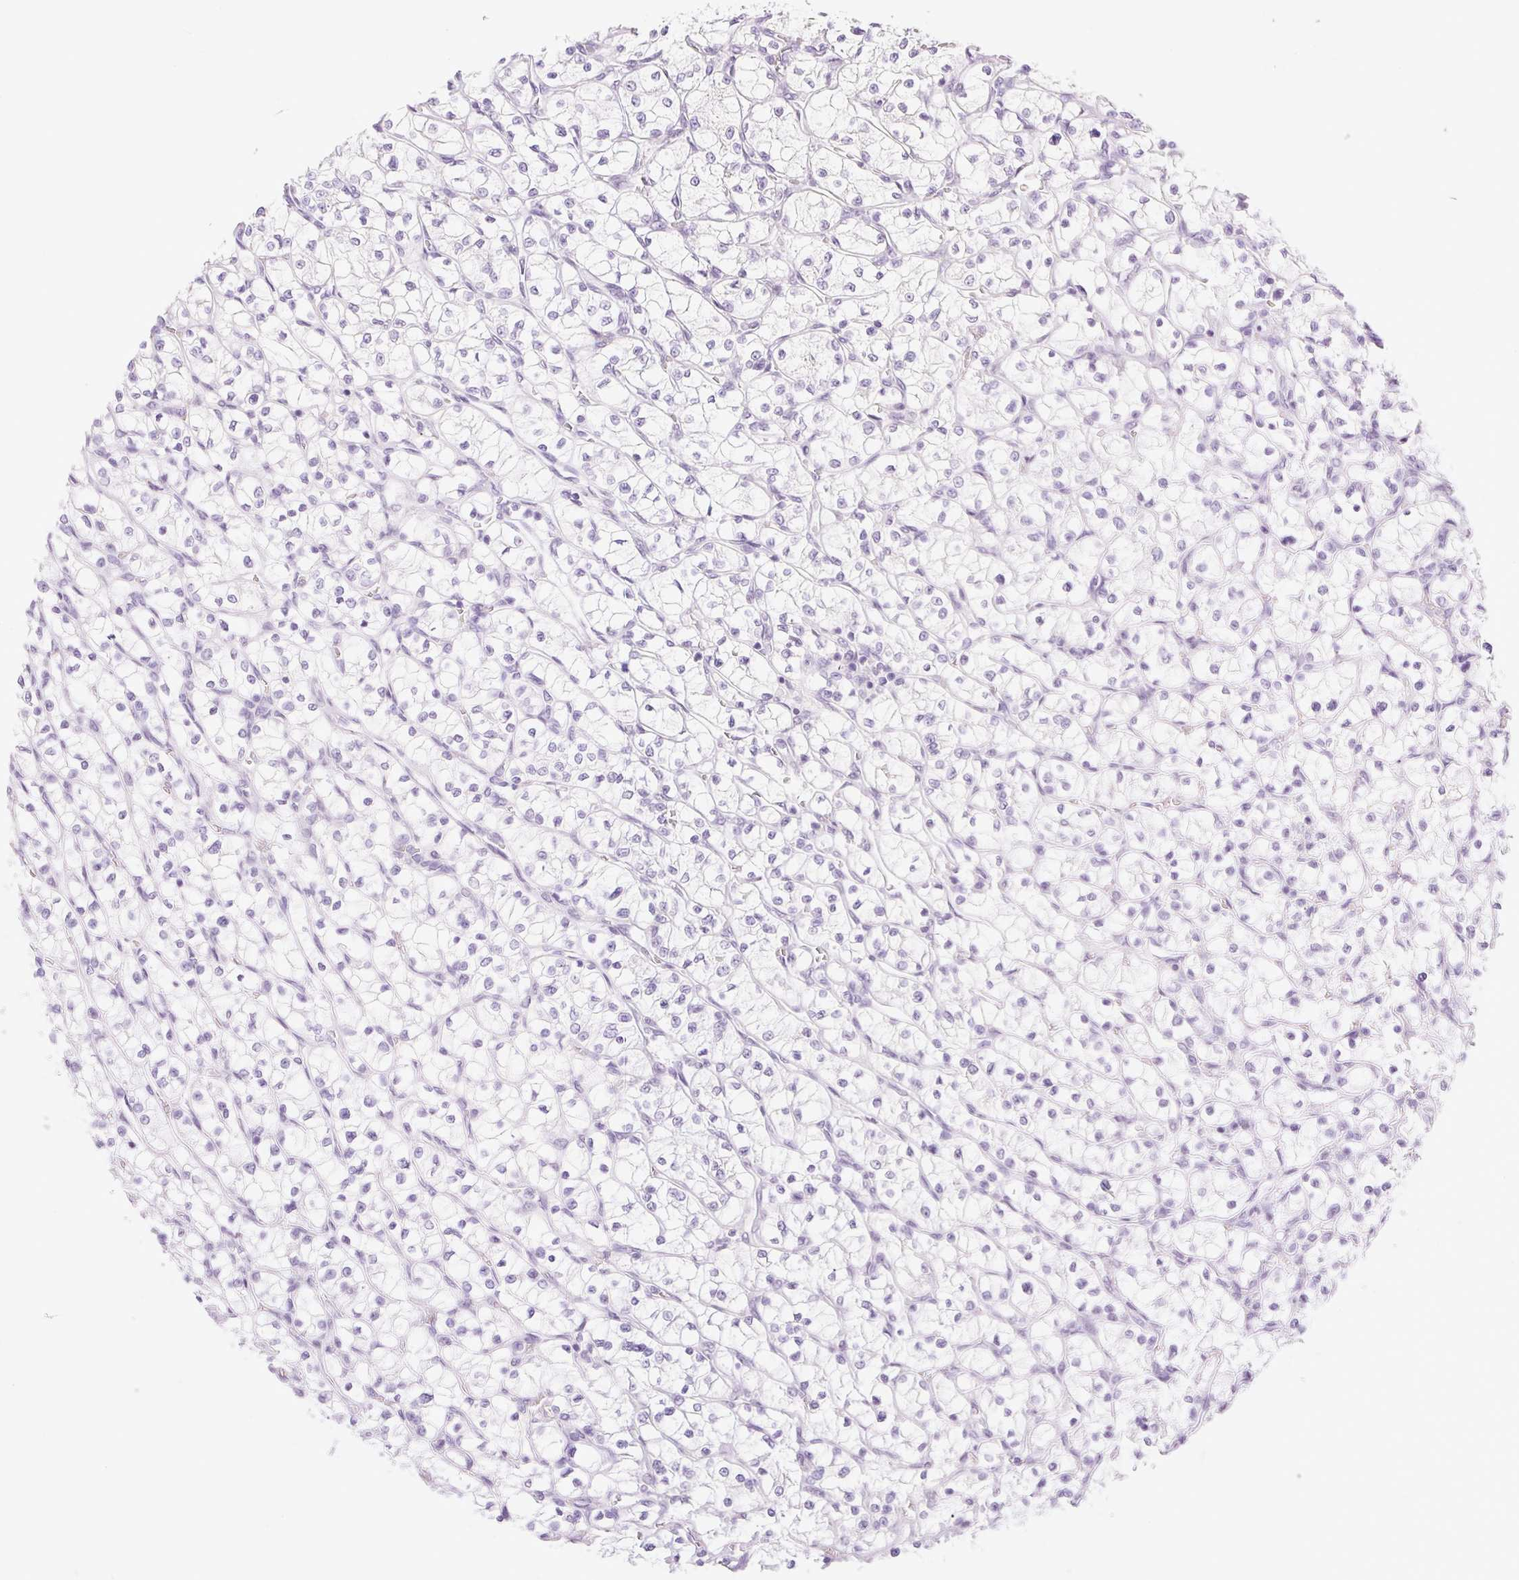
{"staining": {"intensity": "negative", "quantity": "none", "location": "none"}, "tissue": "renal cancer", "cell_type": "Tumor cells", "image_type": "cancer", "snomed": [{"axis": "morphology", "description": "Adenocarcinoma, NOS"}, {"axis": "topography", "description": "Kidney"}], "caption": "Immunohistochemistry (IHC) photomicrograph of adenocarcinoma (renal) stained for a protein (brown), which displays no staining in tumor cells. The staining was performed using DAB to visualize the protein expression in brown, while the nuclei were stained in blue with hematoxylin (Magnification: 20x).", "gene": "SP140L", "patient": {"sex": "female", "age": 64}}